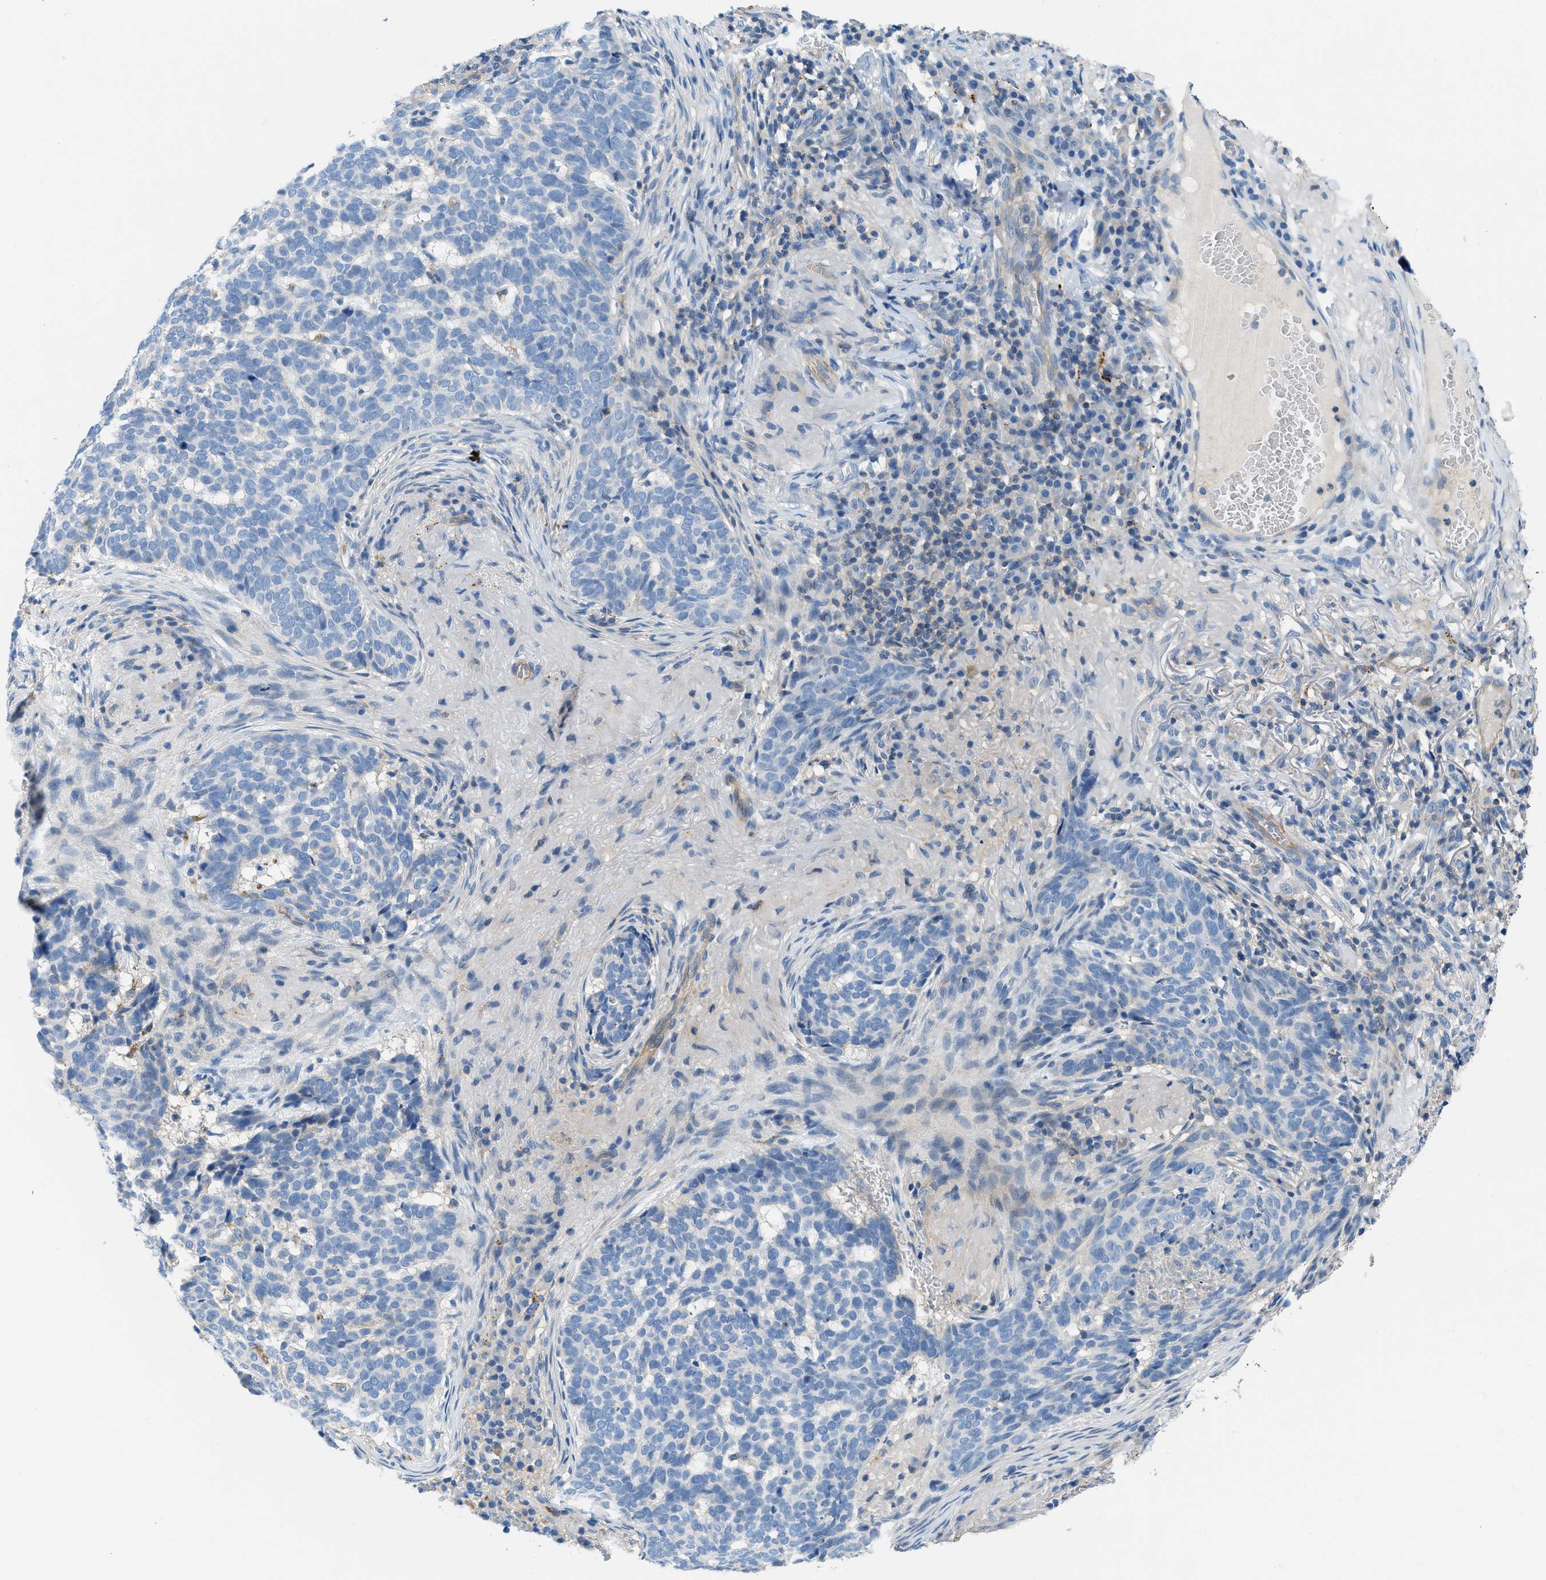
{"staining": {"intensity": "negative", "quantity": "none", "location": "none"}, "tissue": "skin cancer", "cell_type": "Tumor cells", "image_type": "cancer", "snomed": [{"axis": "morphology", "description": "Basal cell carcinoma"}, {"axis": "topography", "description": "Skin"}], "caption": "DAB immunohistochemical staining of human skin cancer exhibits no significant positivity in tumor cells.", "gene": "ORAI1", "patient": {"sex": "male", "age": 85}}